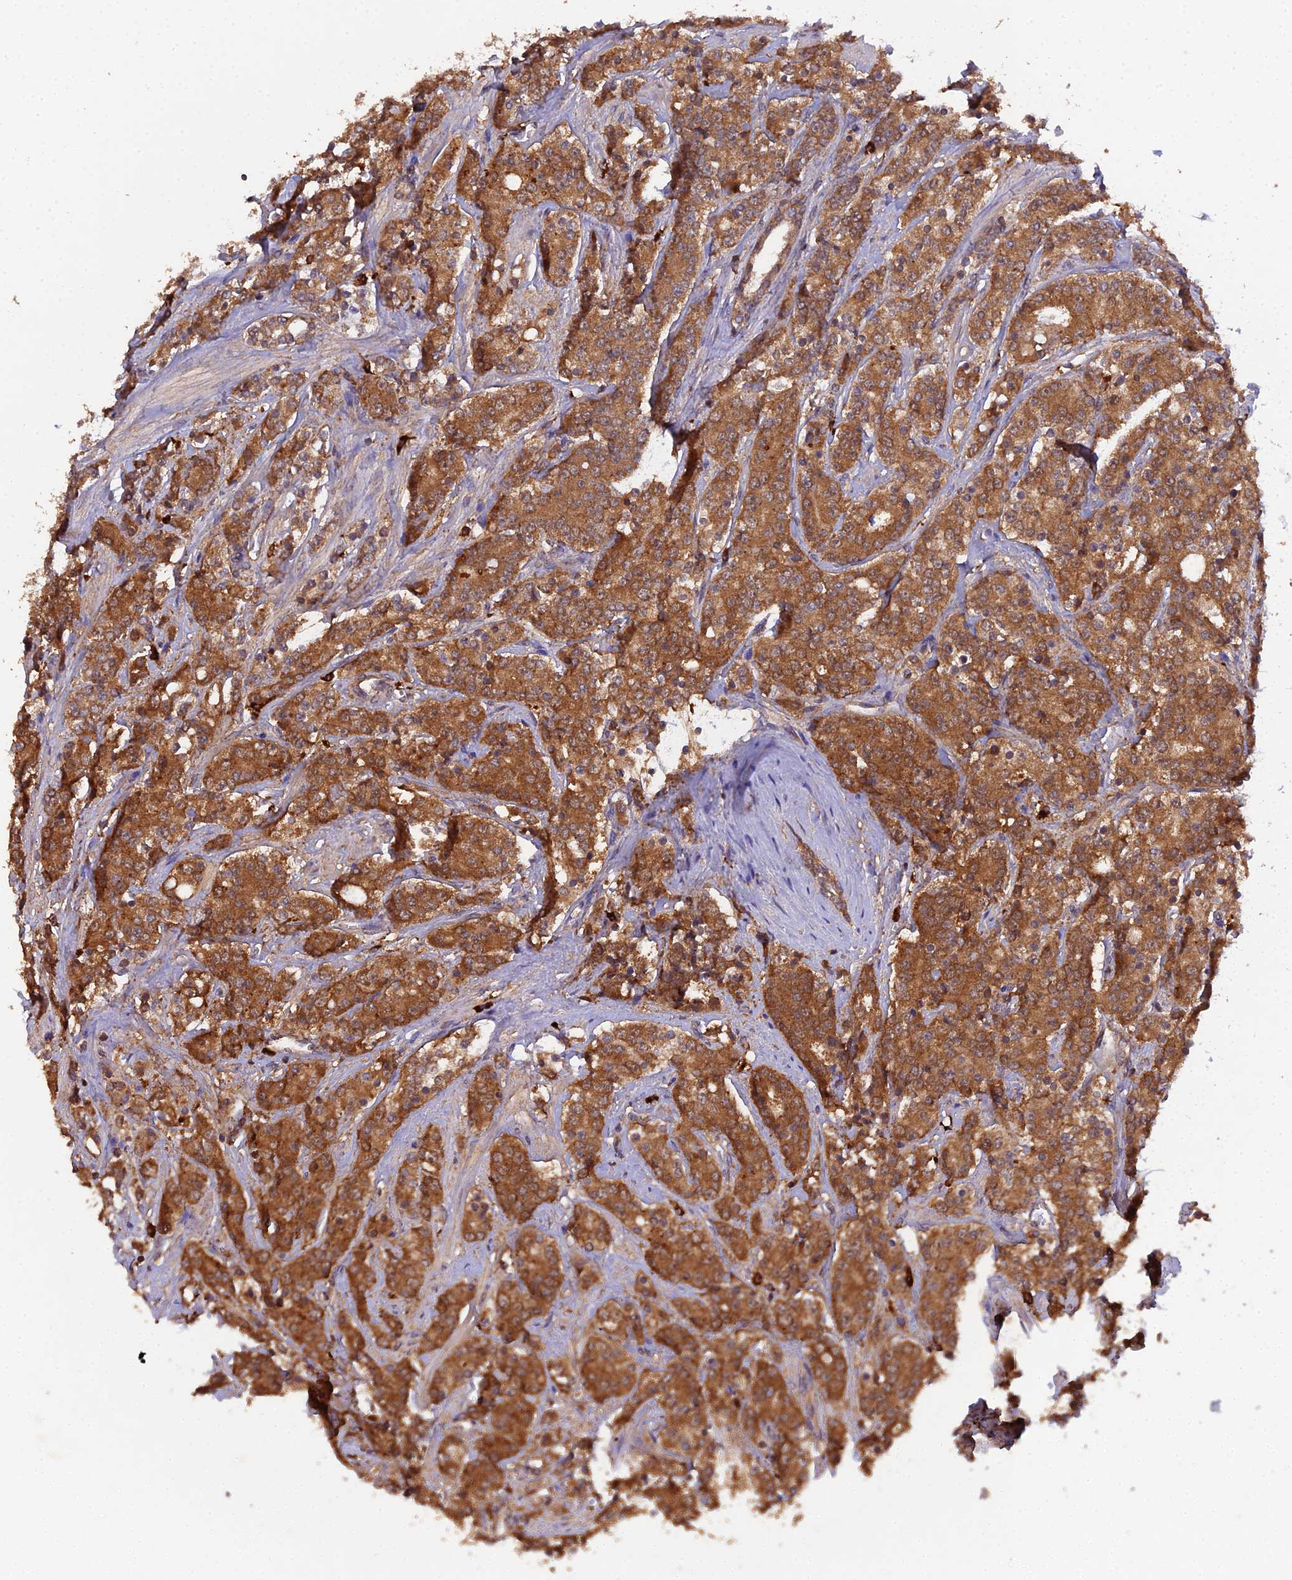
{"staining": {"intensity": "strong", "quantity": ">75%", "location": "cytoplasmic/membranous"}, "tissue": "prostate cancer", "cell_type": "Tumor cells", "image_type": "cancer", "snomed": [{"axis": "morphology", "description": "Adenocarcinoma, High grade"}, {"axis": "topography", "description": "Prostate"}], "caption": "Immunohistochemistry (IHC) staining of prostate cancer, which exhibits high levels of strong cytoplasmic/membranous expression in approximately >75% of tumor cells indicating strong cytoplasmic/membranous protein expression. The staining was performed using DAB (3,3'-diaminobenzidine) (brown) for protein detection and nuclei were counterstained in hematoxylin (blue).", "gene": "TMEM258", "patient": {"sex": "male", "age": 62}}